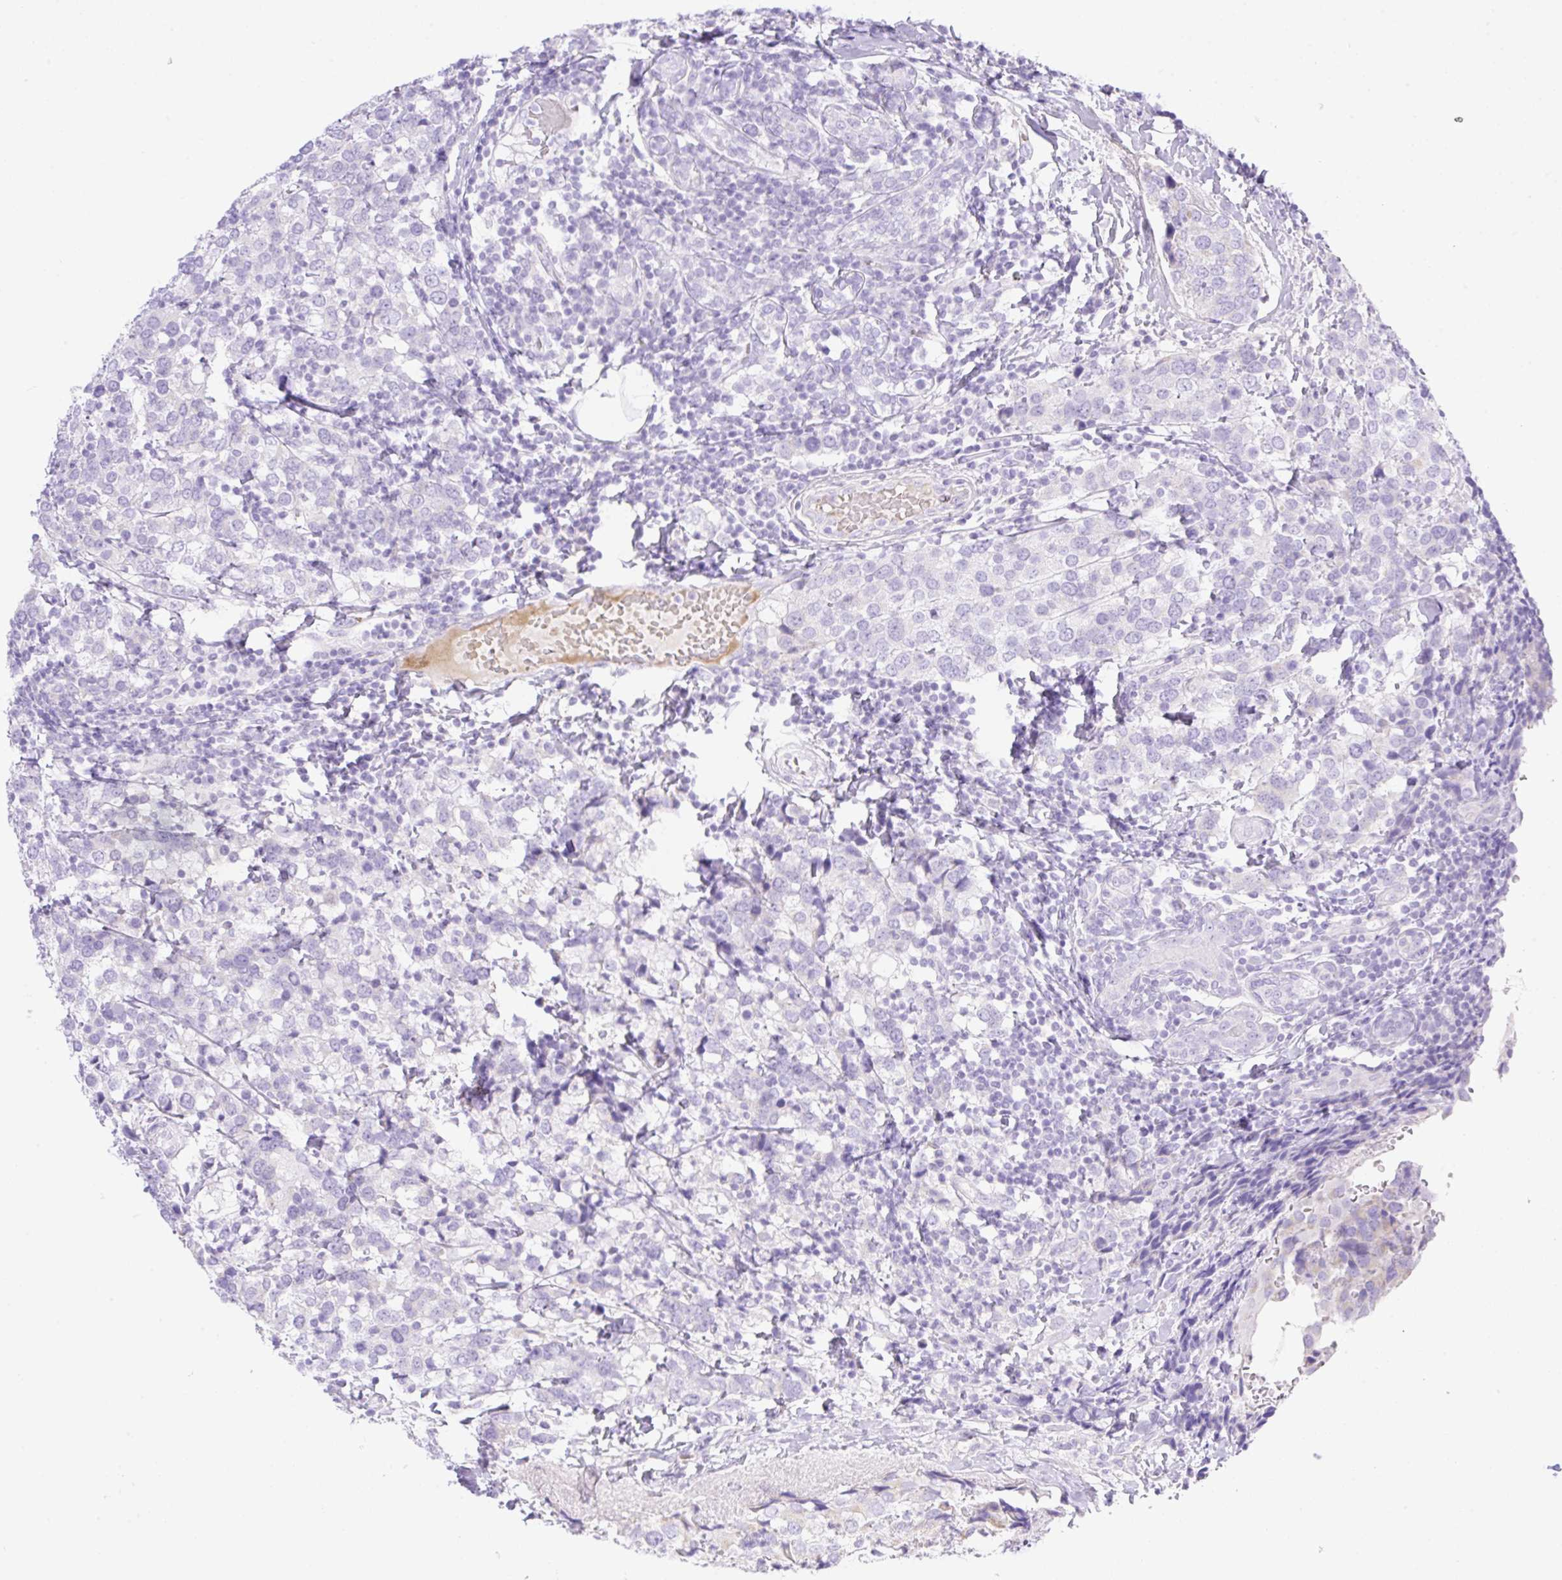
{"staining": {"intensity": "negative", "quantity": "none", "location": "none"}, "tissue": "breast cancer", "cell_type": "Tumor cells", "image_type": "cancer", "snomed": [{"axis": "morphology", "description": "Lobular carcinoma"}, {"axis": "topography", "description": "Breast"}], "caption": "IHC micrograph of neoplastic tissue: human breast cancer stained with DAB (3,3'-diaminobenzidine) reveals no significant protein expression in tumor cells.", "gene": "CDX1", "patient": {"sex": "female", "age": 59}}